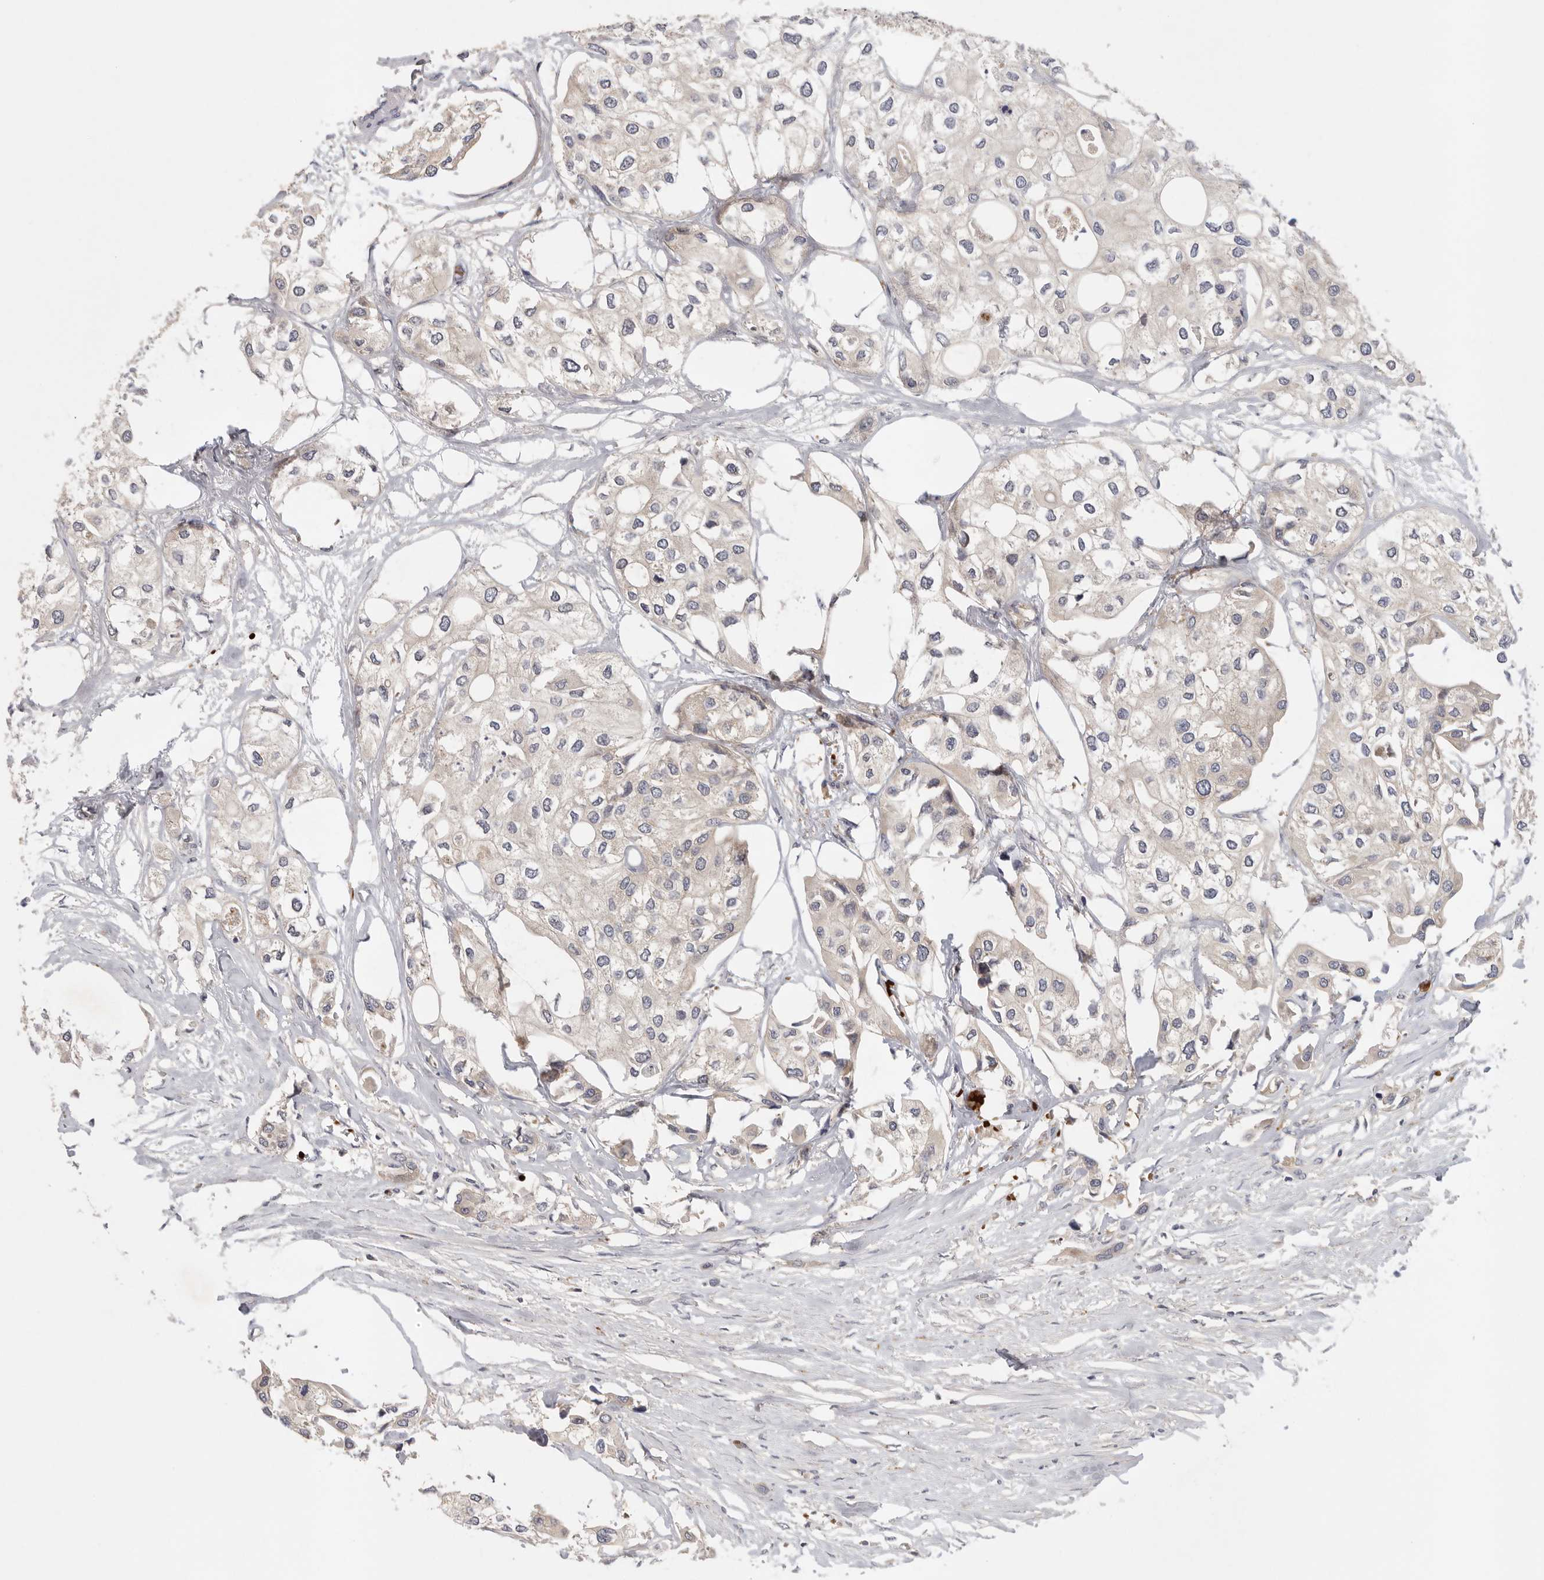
{"staining": {"intensity": "weak", "quantity": "<25%", "location": "cytoplasmic/membranous"}, "tissue": "urothelial cancer", "cell_type": "Tumor cells", "image_type": "cancer", "snomed": [{"axis": "morphology", "description": "Urothelial carcinoma, High grade"}, {"axis": "topography", "description": "Urinary bladder"}], "caption": "An immunohistochemistry (IHC) photomicrograph of urothelial carcinoma (high-grade) is shown. There is no staining in tumor cells of urothelial carcinoma (high-grade).", "gene": "CFAP298", "patient": {"sex": "male", "age": 64}}